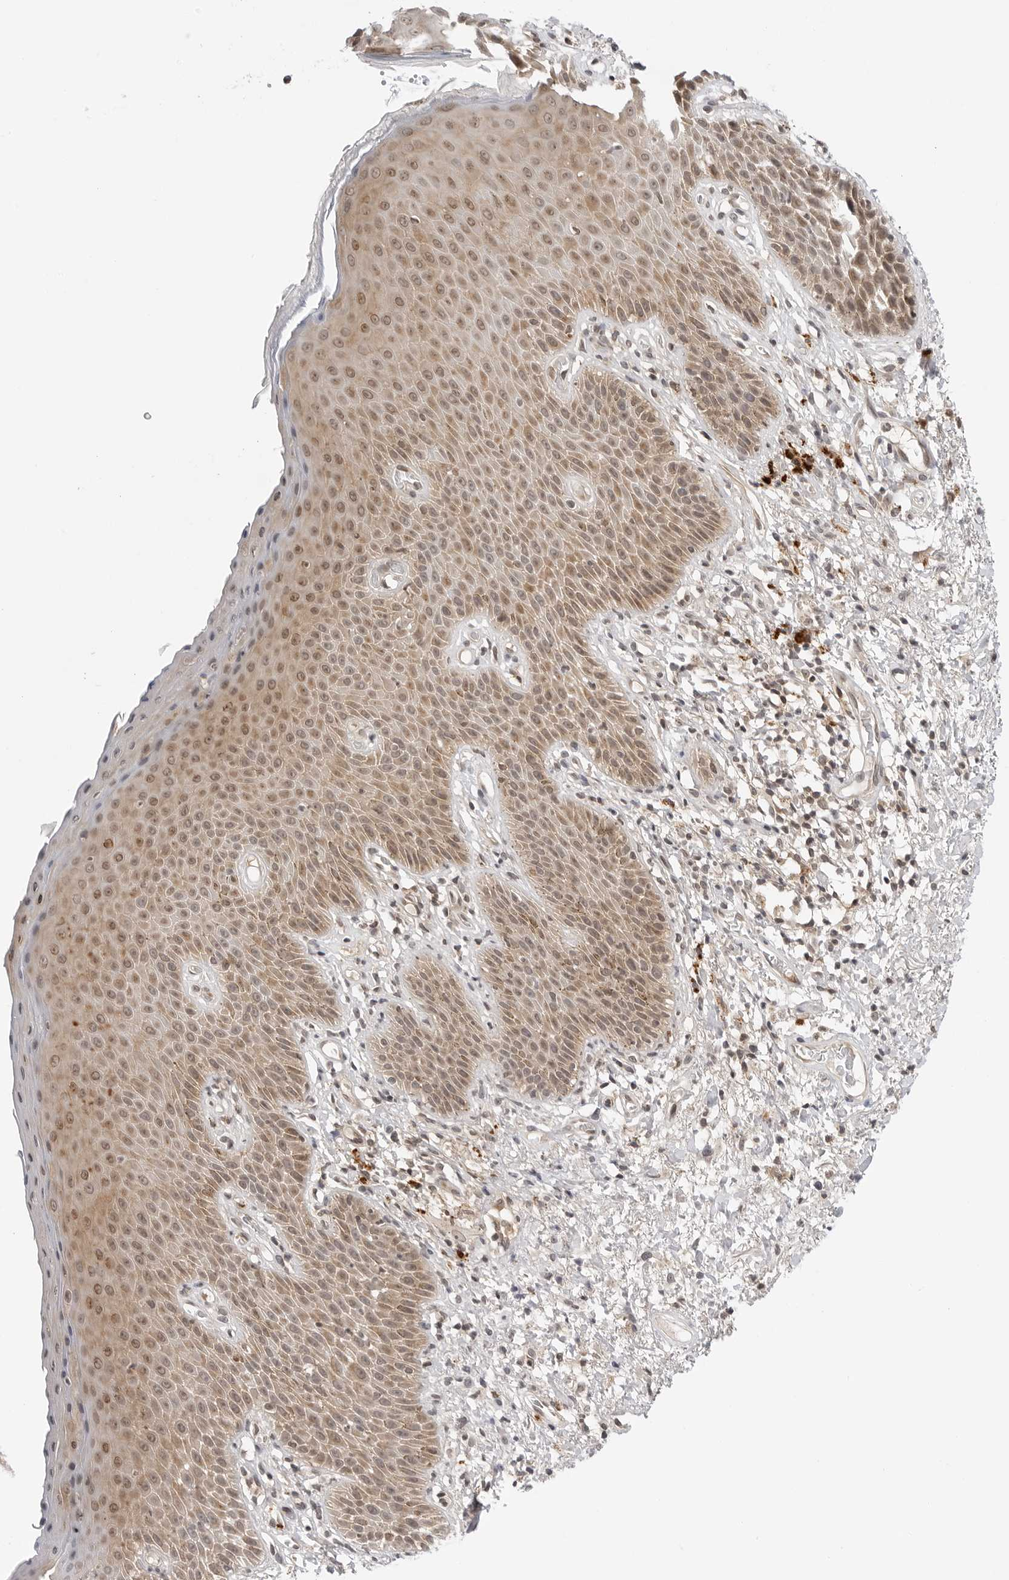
{"staining": {"intensity": "moderate", "quantity": "25%-75%", "location": "cytoplasmic/membranous,nuclear"}, "tissue": "skin", "cell_type": "Epidermal cells", "image_type": "normal", "snomed": [{"axis": "morphology", "description": "Normal tissue, NOS"}, {"axis": "topography", "description": "Anal"}], "caption": "Unremarkable skin was stained to show a protein in brown. There is medium levels of moderate cytoplasmic/membranous,nuclear expression in about 25%-75% of epidermal cells.", "gene": "MAP2K5", "patient": {"sex": "male", "age": 74}}